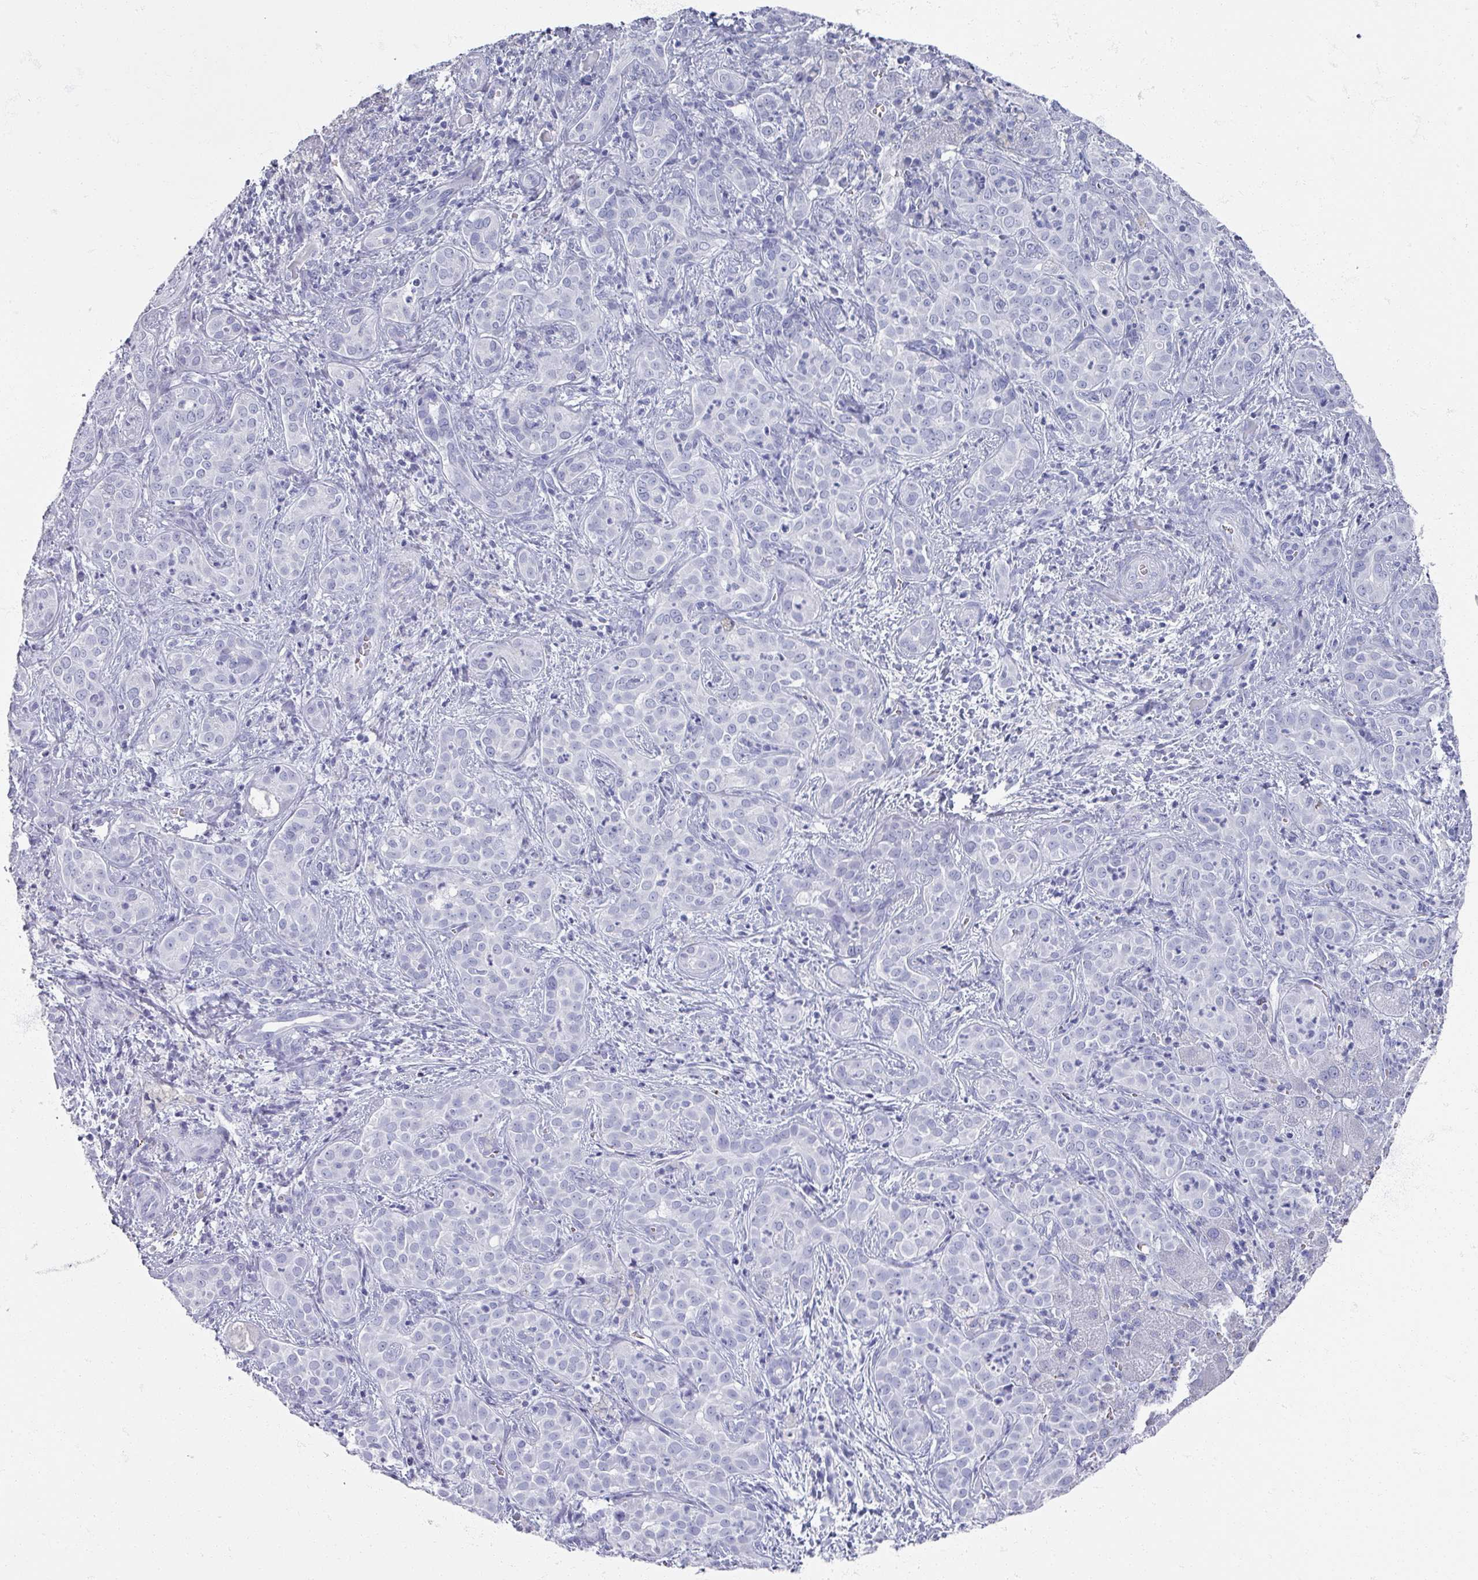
{"staining": {"intensity": "negative", "quantity": "none", "location": "none"}, "tissue": "liver cancer", "cell_type": "Tumor cells", "image_type": "cancer", "snomed": [{"axis": "morphology", "description": "Cholangiocarcinoma"}, {"axis": "topography", "description": "Liver"}], "caption": "IHC of human liver cancer (cholangiocarcinoma) demonstrates no staining in tumor cells.", "gene": "OMG", "patient": {"sex": "male", "age": 67}}